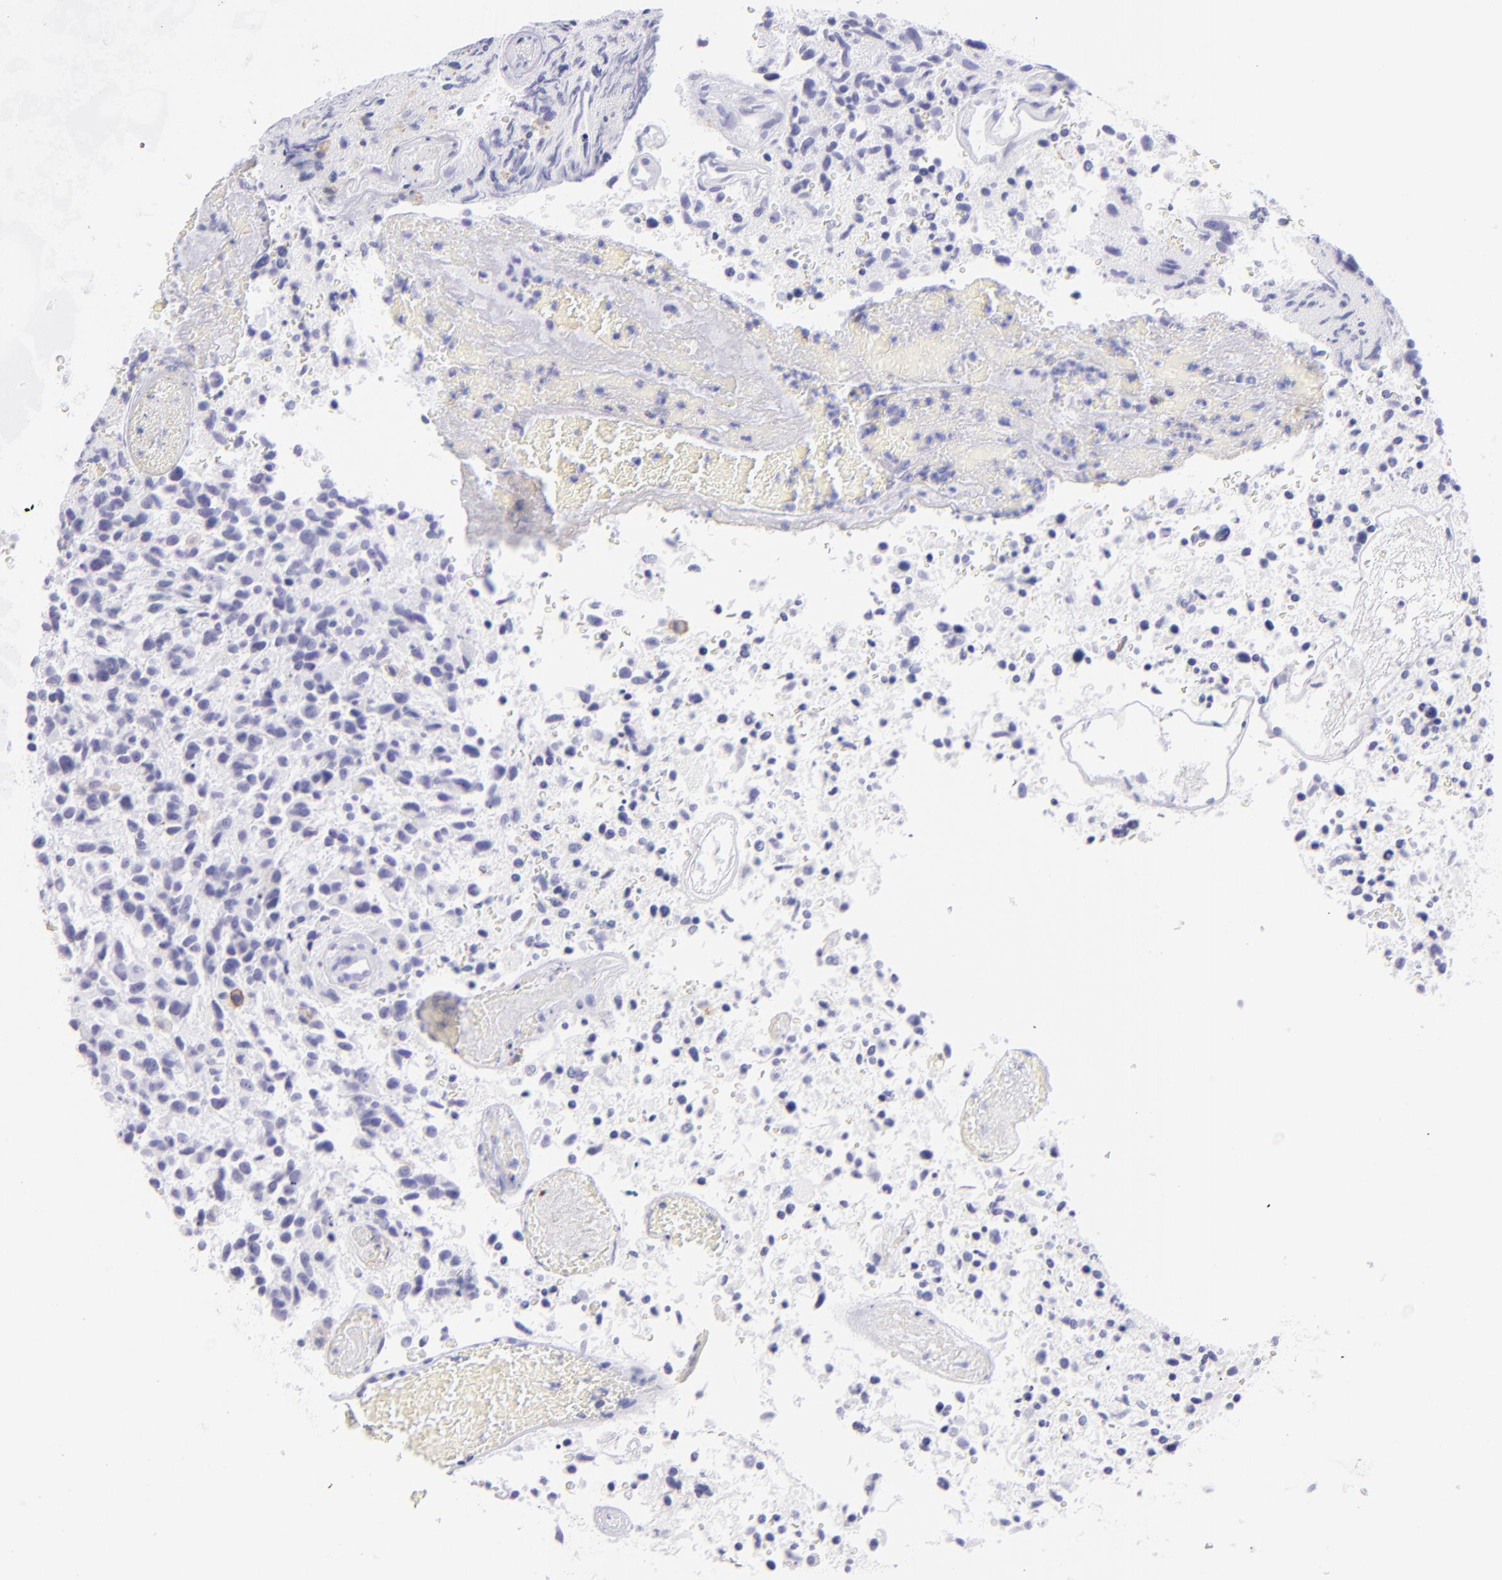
{"staining": {"intensity": "negative", "quantity": "none", "location": "none"}, "tissue": "glioma", "cell_type": "Tumor cells", "image_type": "cancer", "snomed": [{"axis": "morphology", "description": "Glioma, malignant, High grade"}, {"axis": "topography", "description": "Brain"}], "caption": "A histopathology image of glioma stained for a protein reveals no brown staining in tumor cells. The staining was performed using DAB (3,3'-diaminobenzidine) to visualize the protein expression in brown, while the nuclei were stained in blue with hematoxylin (Magnification: 20x).", "gene": "CD72", "patient": {"sex": "male", "age": 72}}